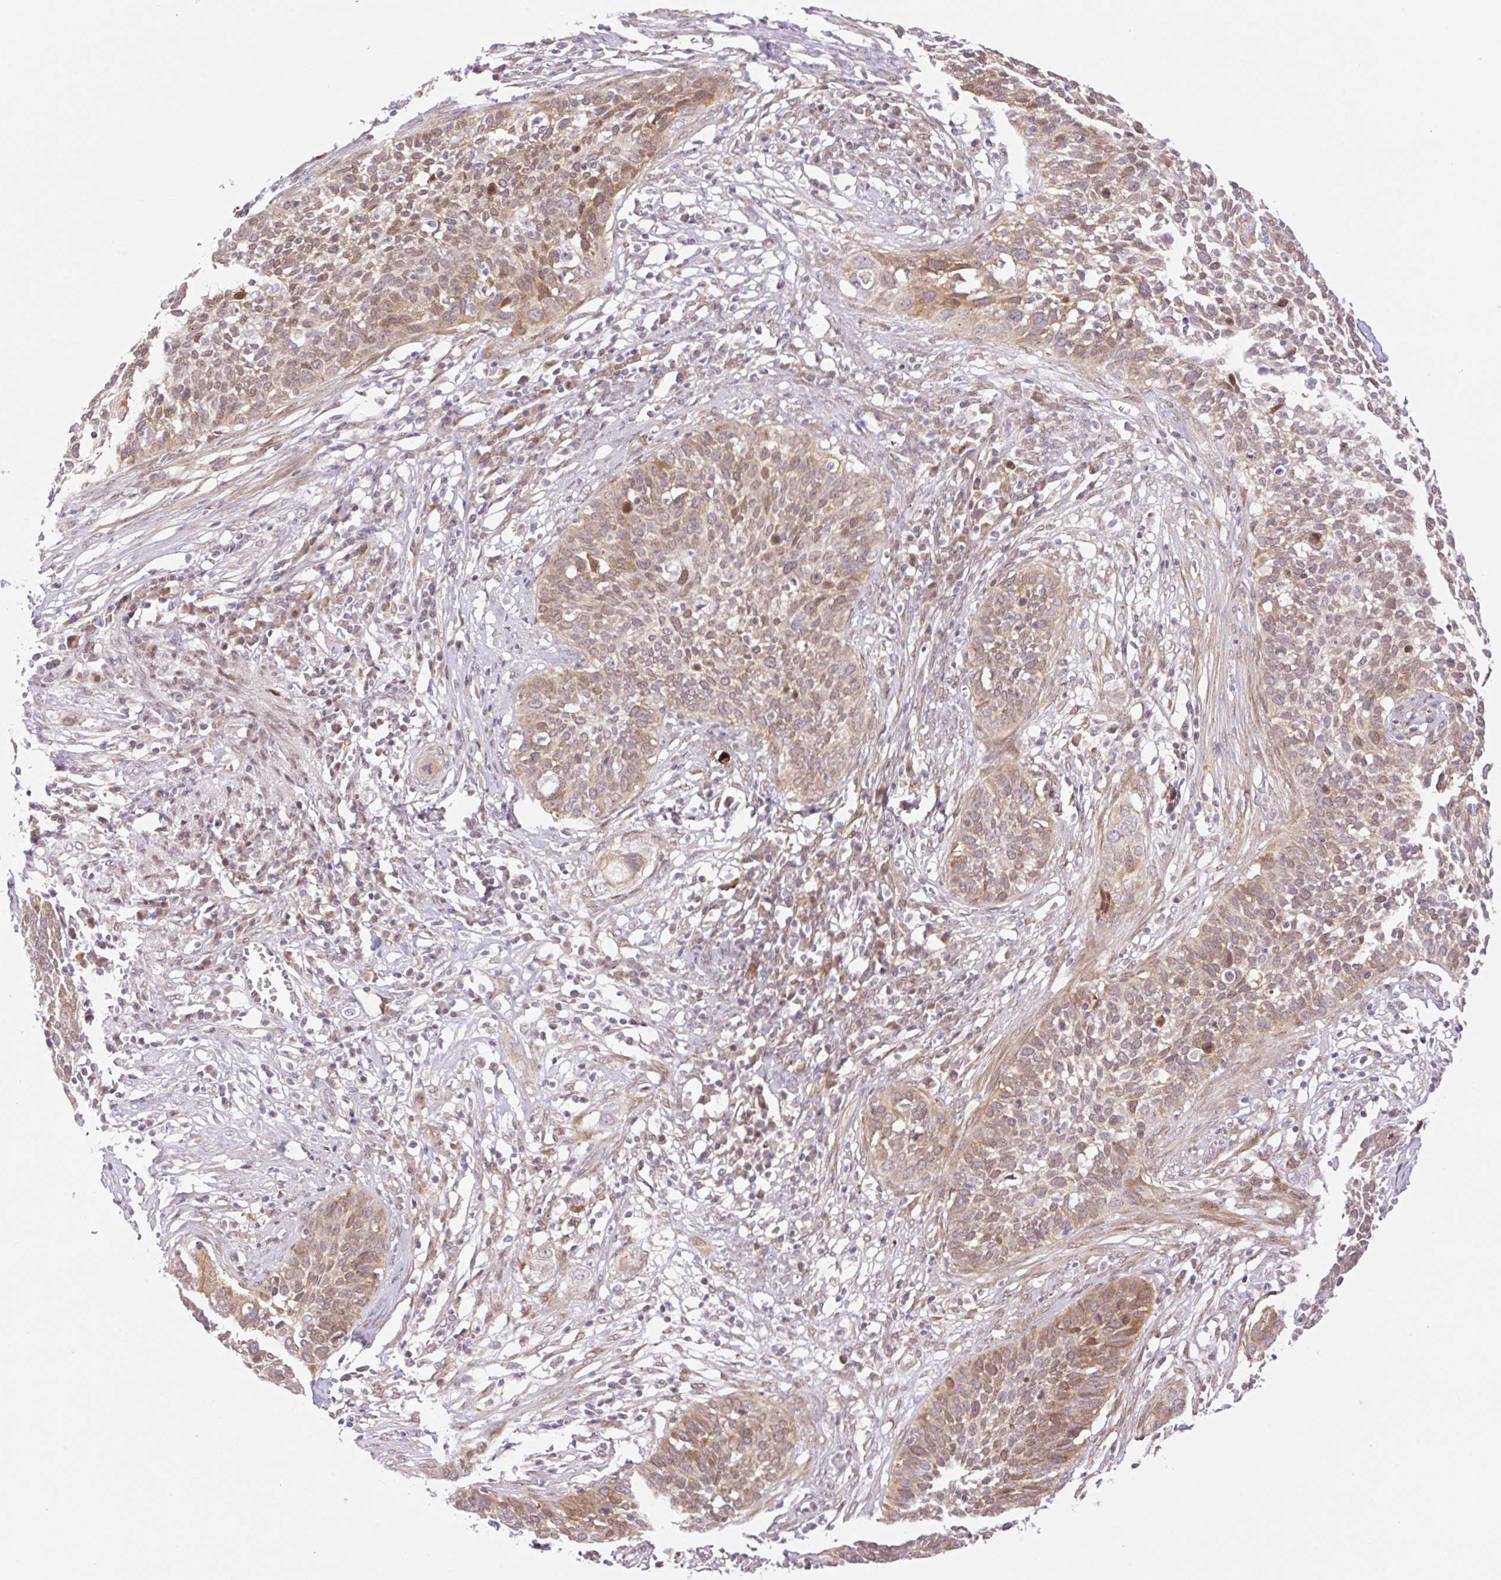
{"staining": {"intensity": "weak", "quantity": ">75%", "location": "cytoplasmic/membranous,nuclear"}, "tissue": "cervical cancer", "cell_type": "Tumor cells", "image_type": "cancer", "snomed": [{"axis": "morphology", "description": "Squamous cell carcinoma, NOS"}, {"axis": "topography", "description": "Cervix"}], "caption": "Weak cytoplasmic/membranous and nuclear protein staining is seen in approximately >75% of tumor cells in cervical cancer.", "gene": "ZFP41", "patient": {"sex": "female", "age": 34}}